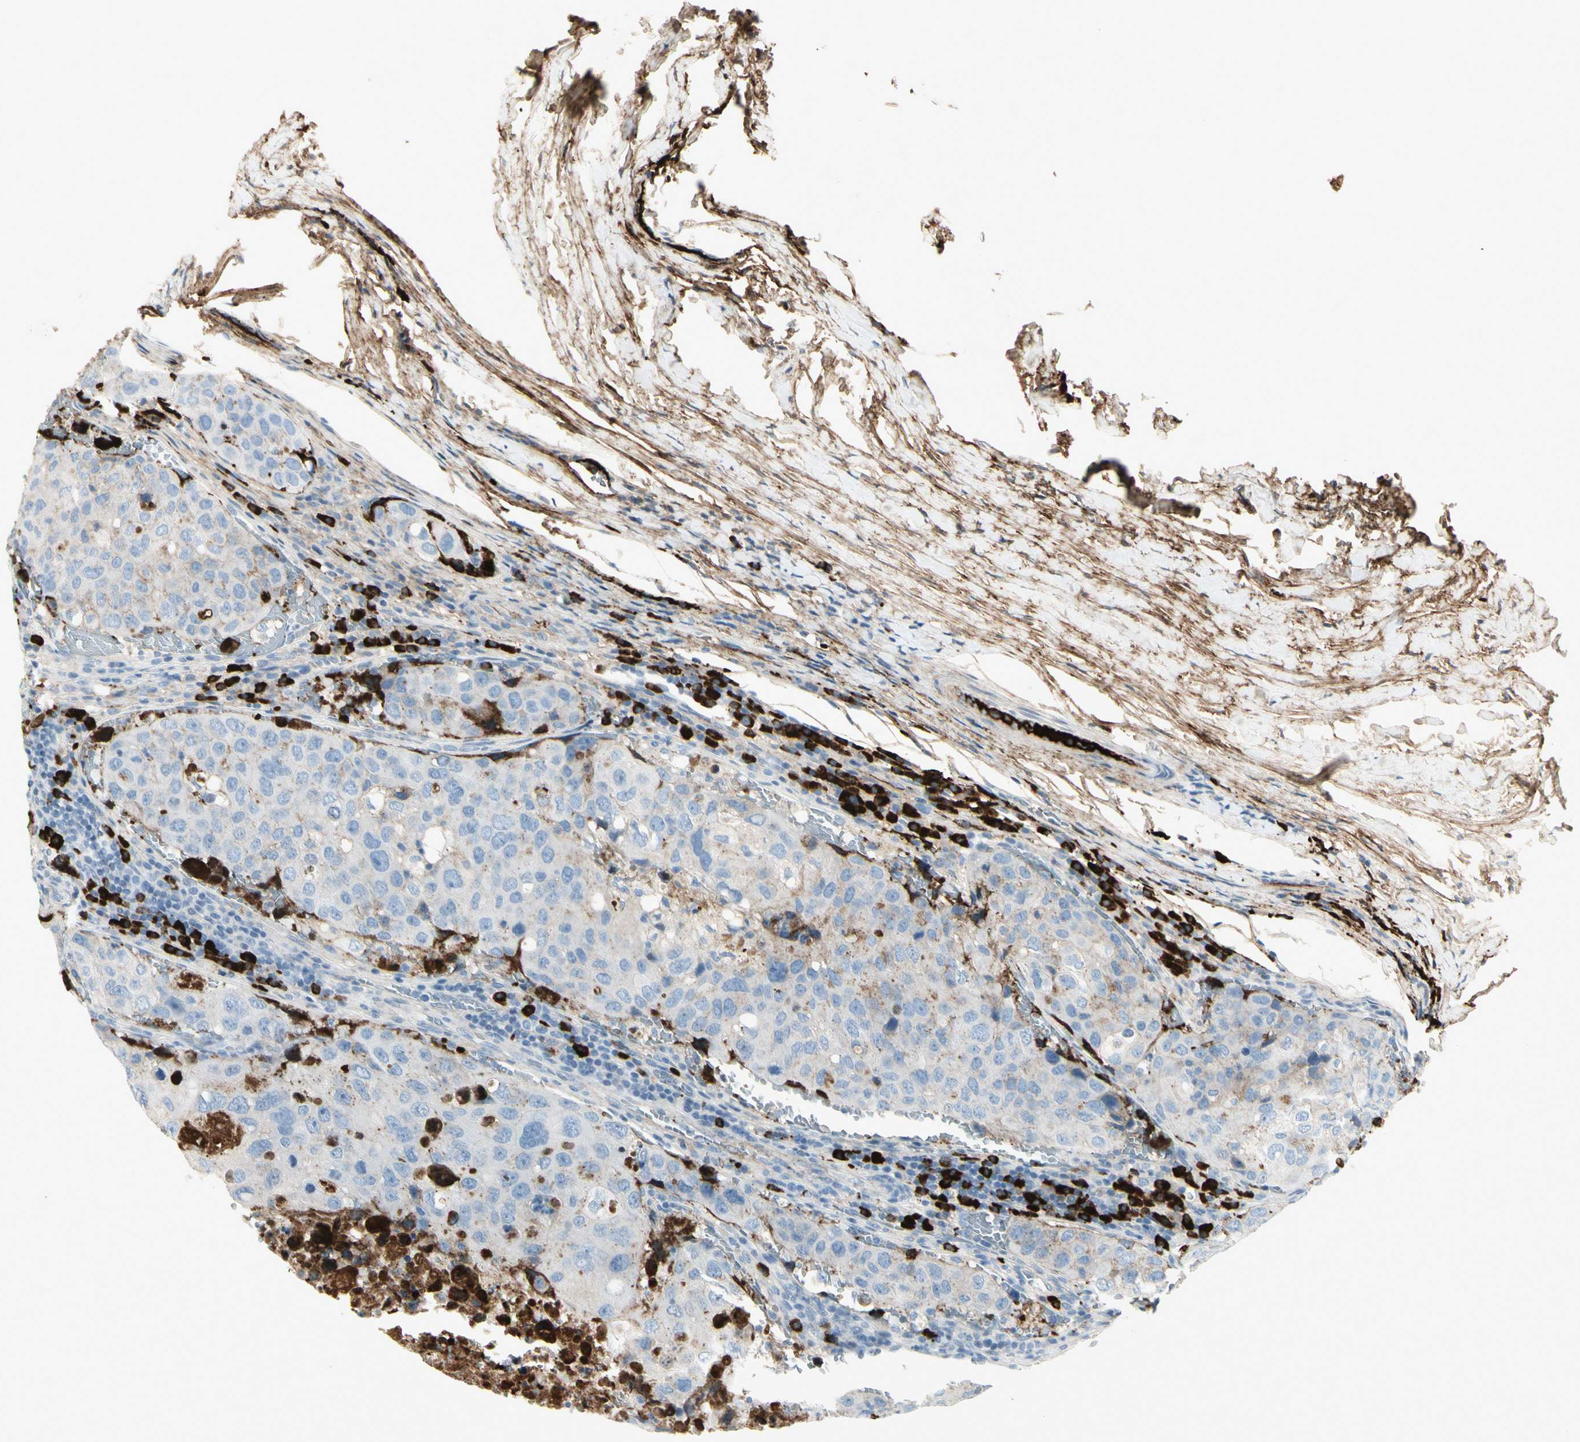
{"staining": {"intensity": "moderate", "quantity": "<25%", "location": "cytoplasmic/membranous"}, "tissue": "urothelial cancer", "cell_type": "Tumor cells", "image_type": "cancer", "snomed": [{"axis": "morphology", "description": "Urothelial carcinoma, High grade"}, {"axis": "topography", "description": "Lymph node"}, {"axis": "topography", "description": "Urinary bladder"}], "caption": "Urothelial cancer stained with a brown dye reveals moderate cytoplasmic/membranous positive positivity in approximately <25% of tumor cells.", "gene": "IGHG1", "patient": {"sex": "male", "age": 51}}